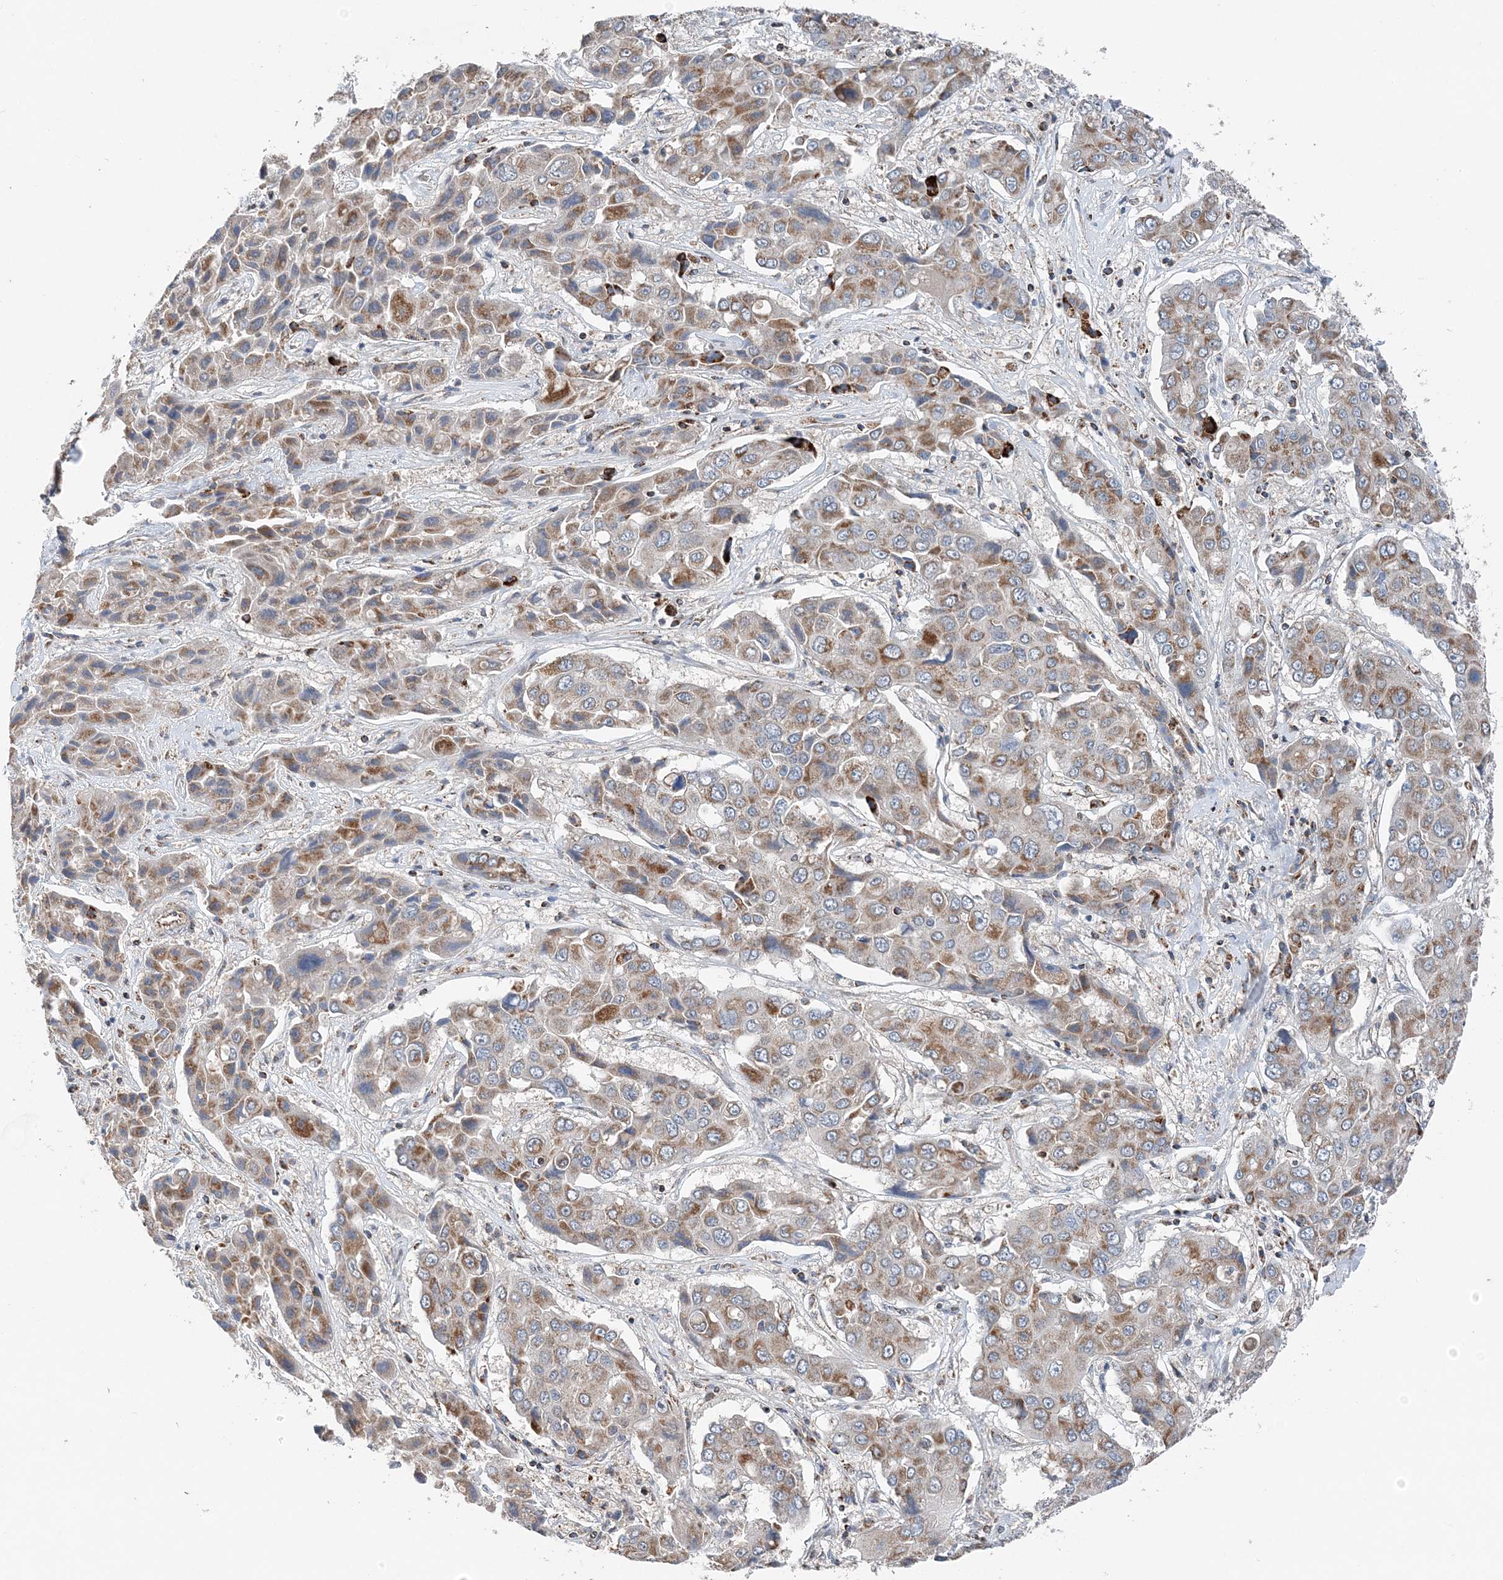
{"staining": {"intensity": "moderate", "quantity": ">75%", "location": "cytoplasmic/membranous"}, "tissue": "liver cancer", "cell_type": "Tumor cells", "image_type": "cancer", "snomed": [{"axis": "morphology", "description": "Cholangiocarcinoma"}, {"axis": "topography", "description": "Liver"}], "caption": "Tumor cells exhibit moderate cytoplasmic/membranous expression in approximately >75% of cells in cholangiocarcinoma (liver).", "gene": "SPRY2", "patient": {"sex": "male", "age": 67}}